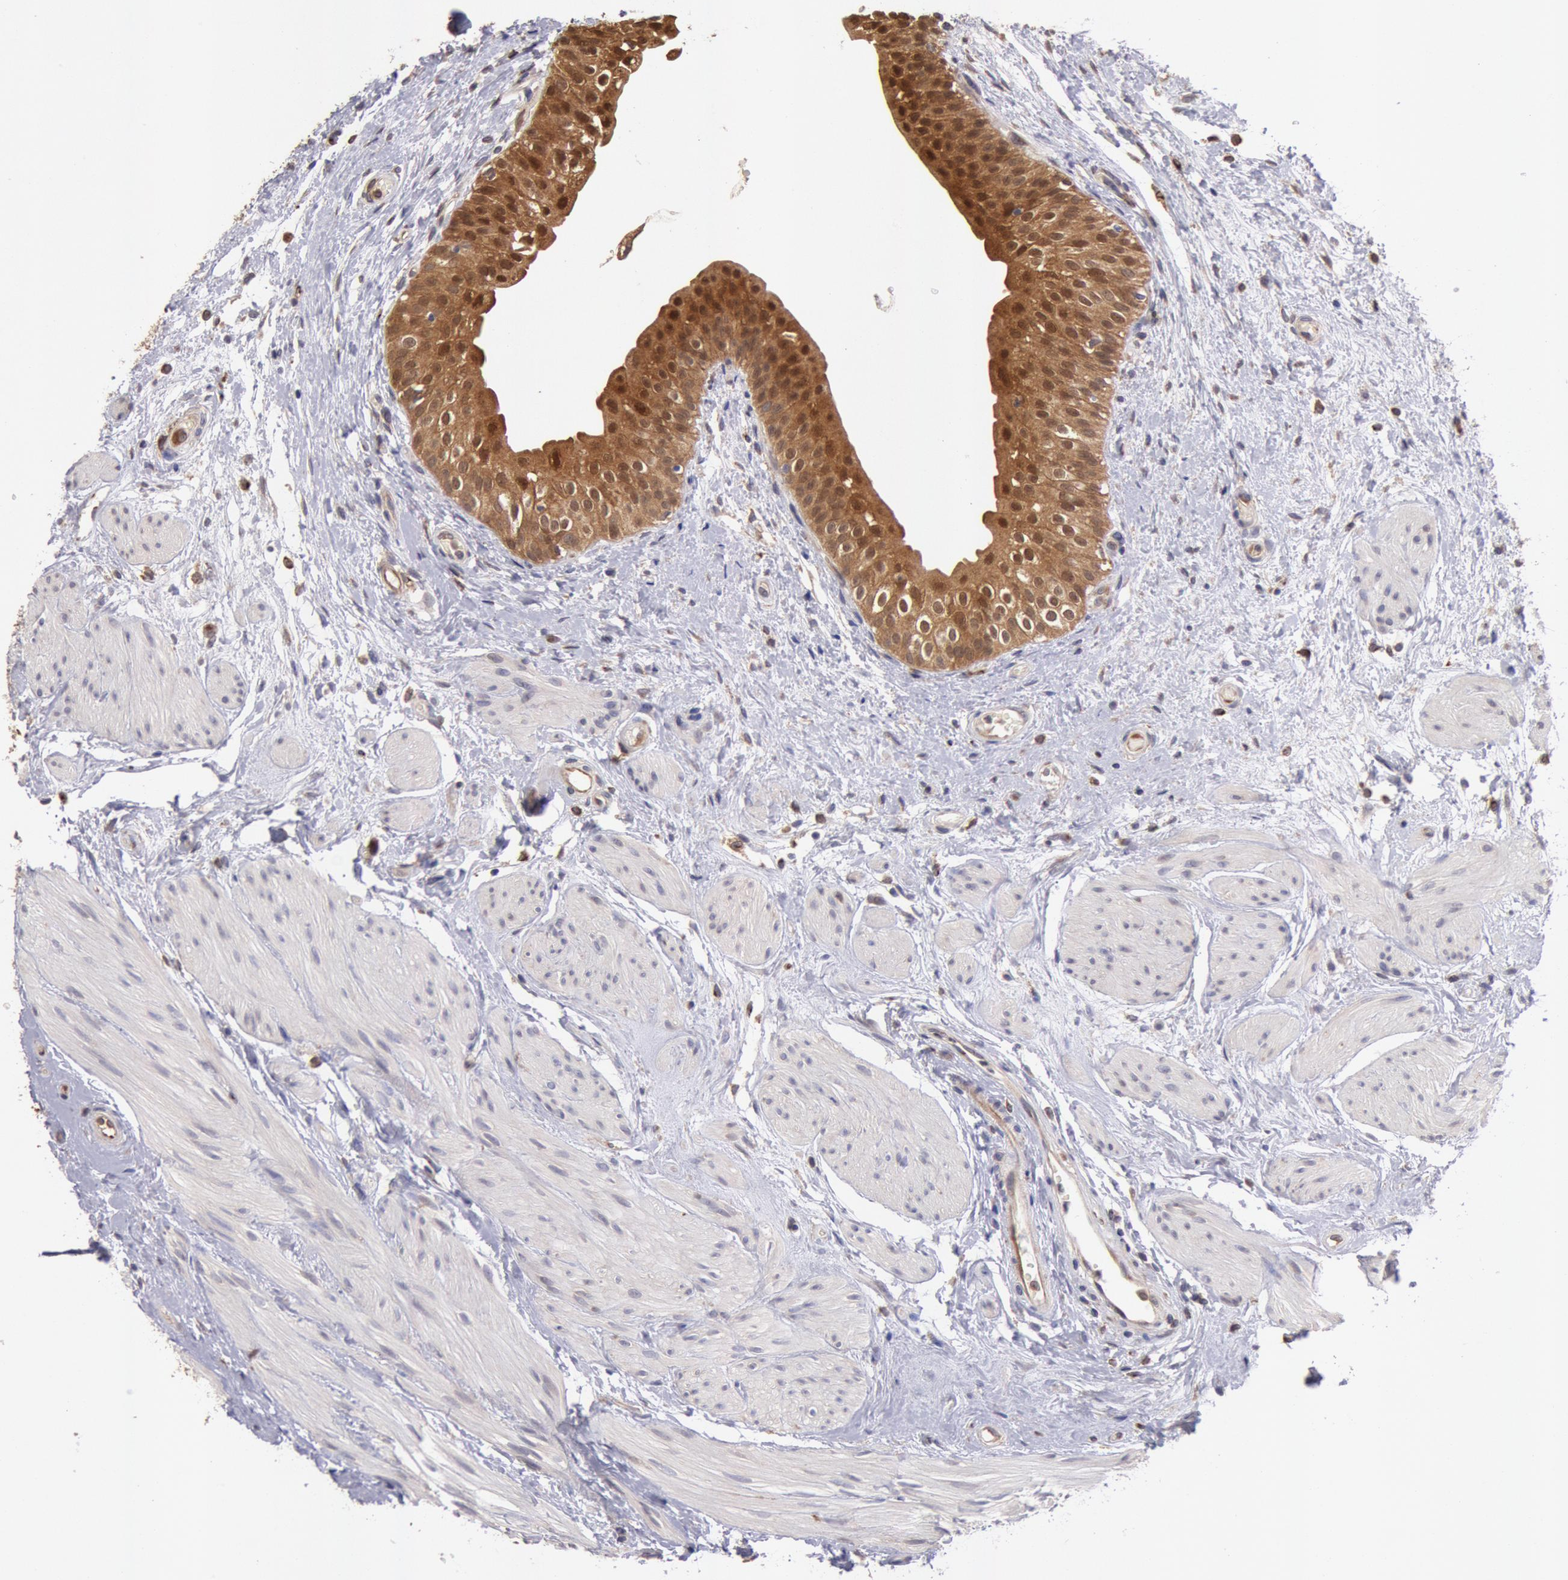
{"staining": {"intensity": "strong", "quantity": ">75%", "location": "cytoplasmic/membranous,nuclear"}, "tissue": "urinary bladder", "cell_type": "Urothelial cells", "image_type": "normal", "snomed": [{"axis": "morphology", "description": "Normal tissue, NOS"}, {"axis": "topography", "description": "Urinary bladder"}], "caption": "This histopathology image reveals IHC staining of benign human urinary bladder, with high strong cytoplasmic/membranous,nuclear positivity in approximately >75% of urothelial cells.", "gene": "COMT", "patient": {"sex": "female", "age": 55}}